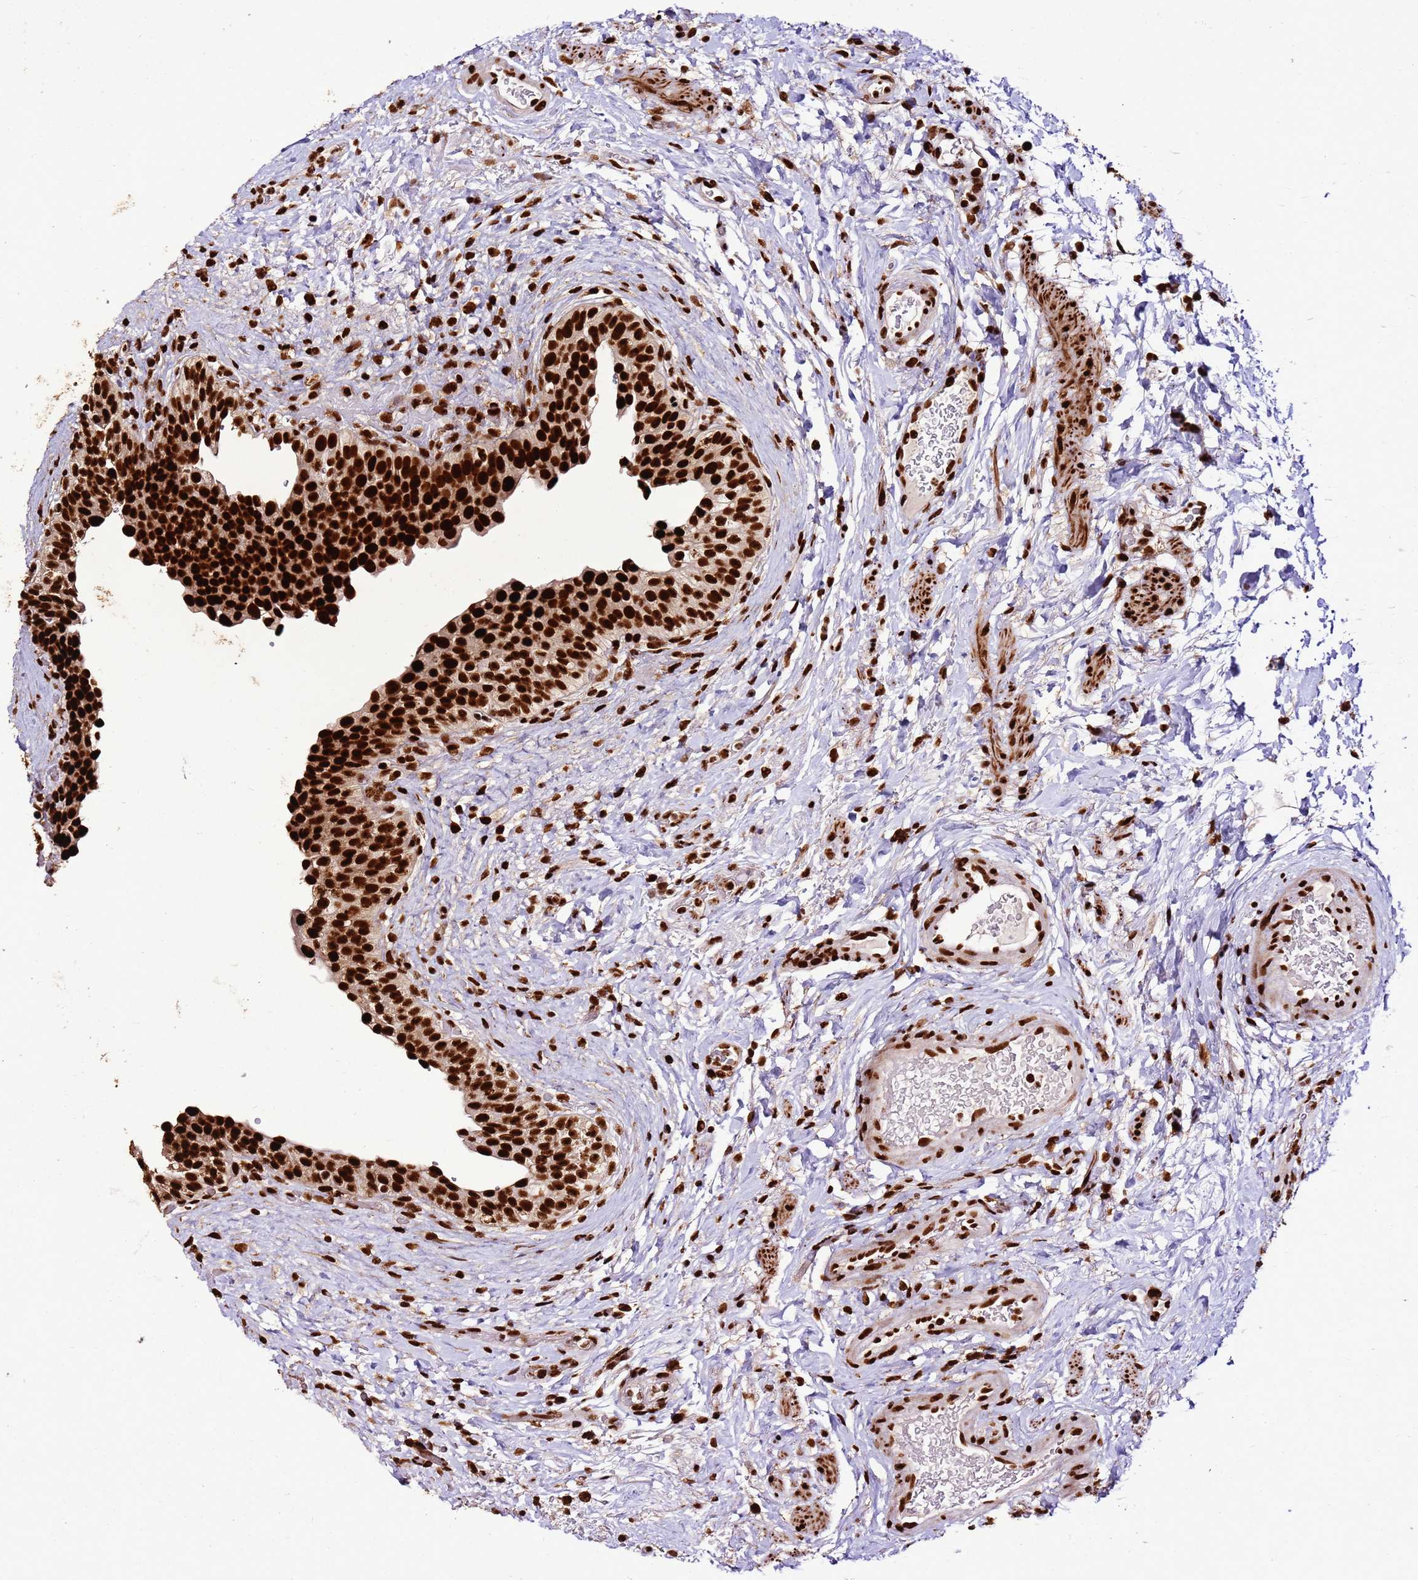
{"staining": {"intensity": "strong", "quantity": ">75%", "location": "nuclear"}, "tissue": "urinary bladder", "cell_type": "Urothelial cells", "image_type": "normal", "snomed": [{"axis": "morphology", "description": "Normal tissue, NOS"}, {"axis": "topography", "description": "Urinary bladder"}], "caption": "The histopathology image shows immunohistochemical staining of unremarkable urinary bladder. There is strong nuclear expression is seen in about >75% of urothelial cells.", "gene": "HNRNPAB", "patient": {"sex": "male", "age": 69}}